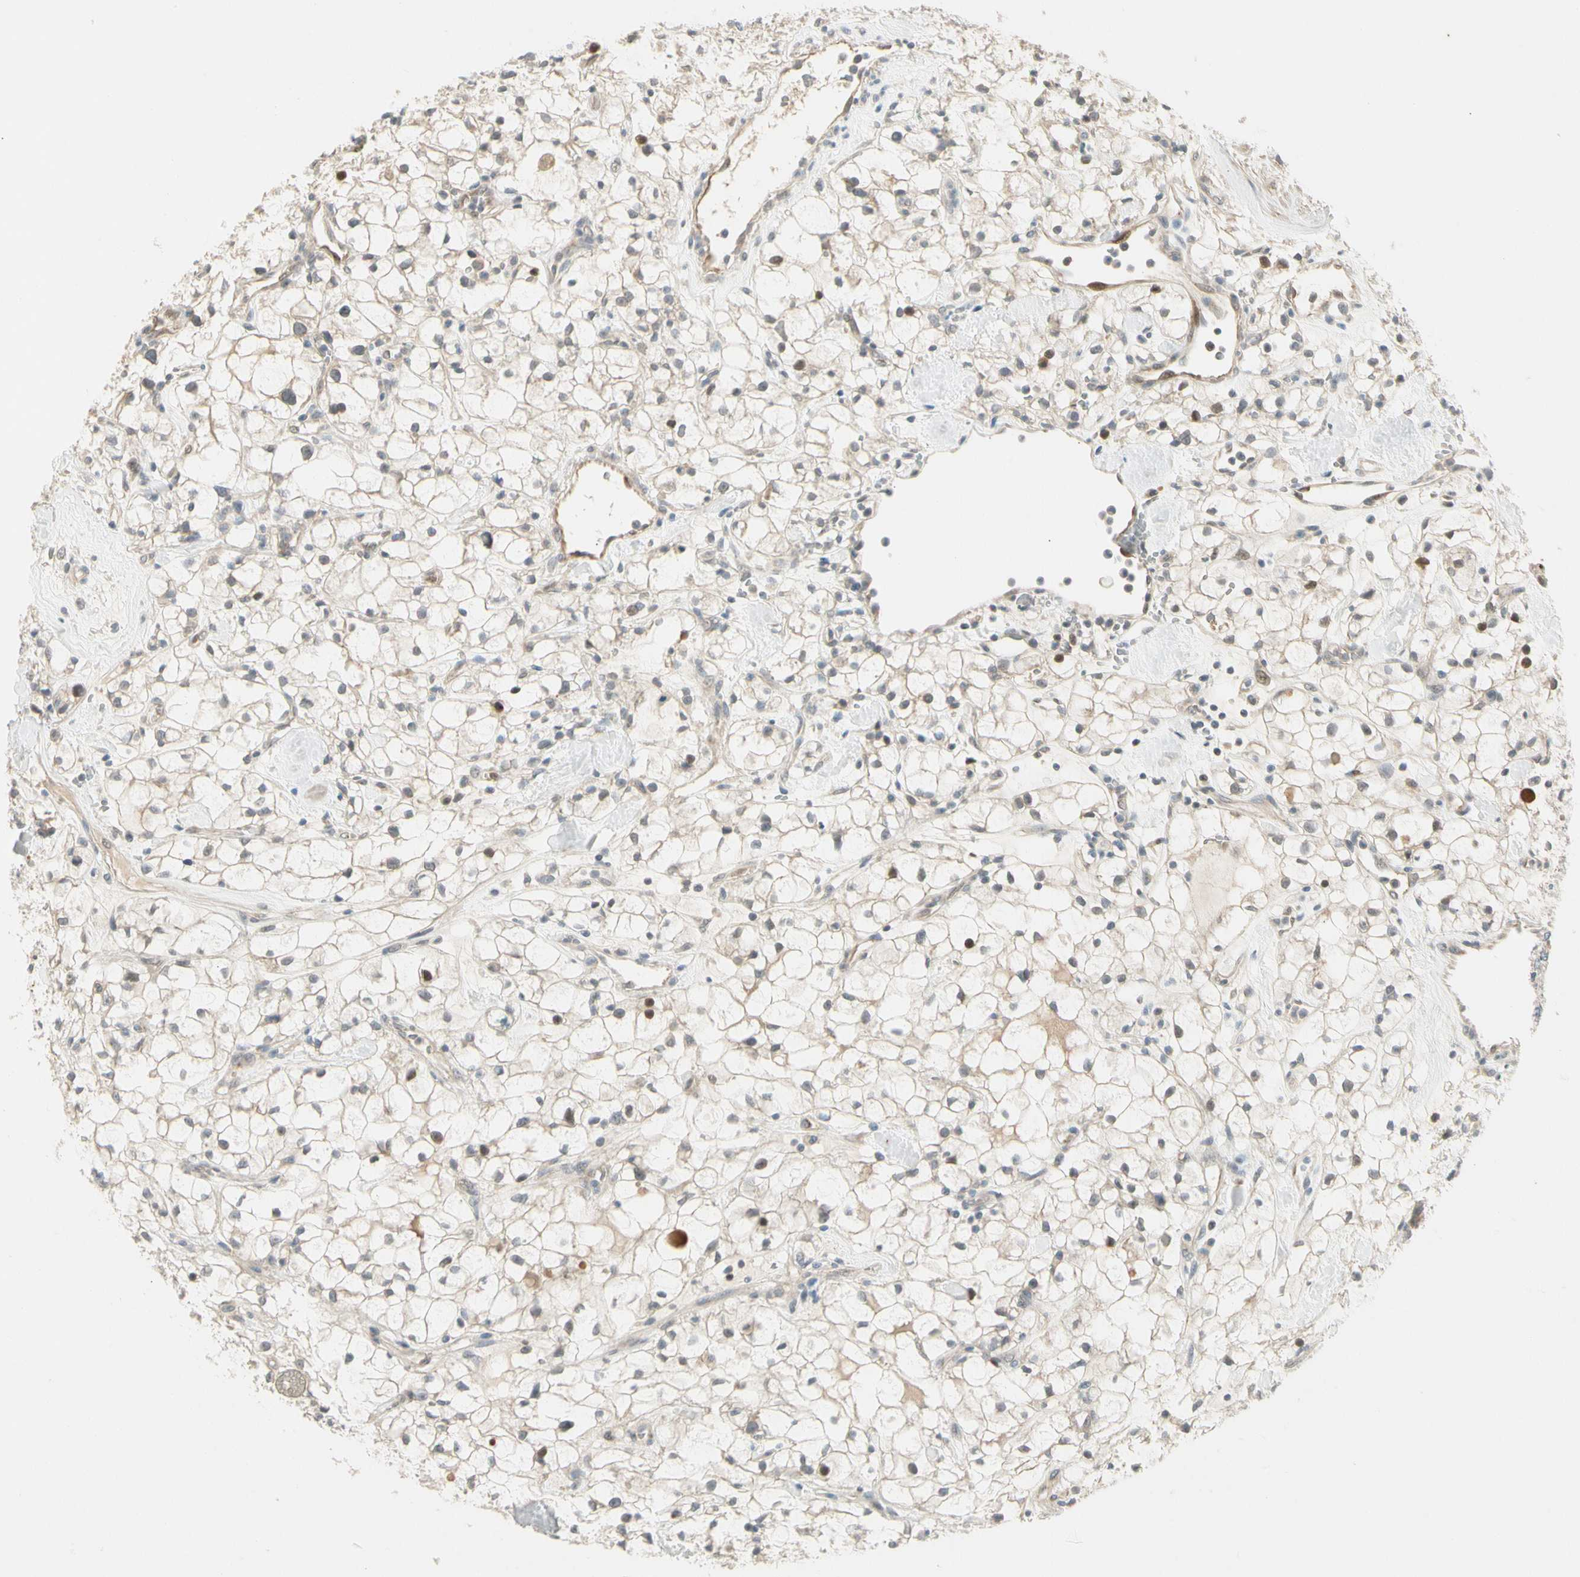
{"staining": {"intensity": "weak", "quantity": "25%-75%", "location": "cytoplasmic/membranous"}, "tissue": "renal cancer", "cell_type": "Tumor cells", "image_type": "cancer", "snomed": [{"axis": "morphology", "description": "Adenocarcinoma, NOS"}, {"axis": "topography", "description": "Kidney"}], "caption": "Human renal adenocarcinoma stained with a protein marker shows weak staining in tumor cells.", "gene": "PCDHB15", "patient": {"sex": "female", "age": 60}}